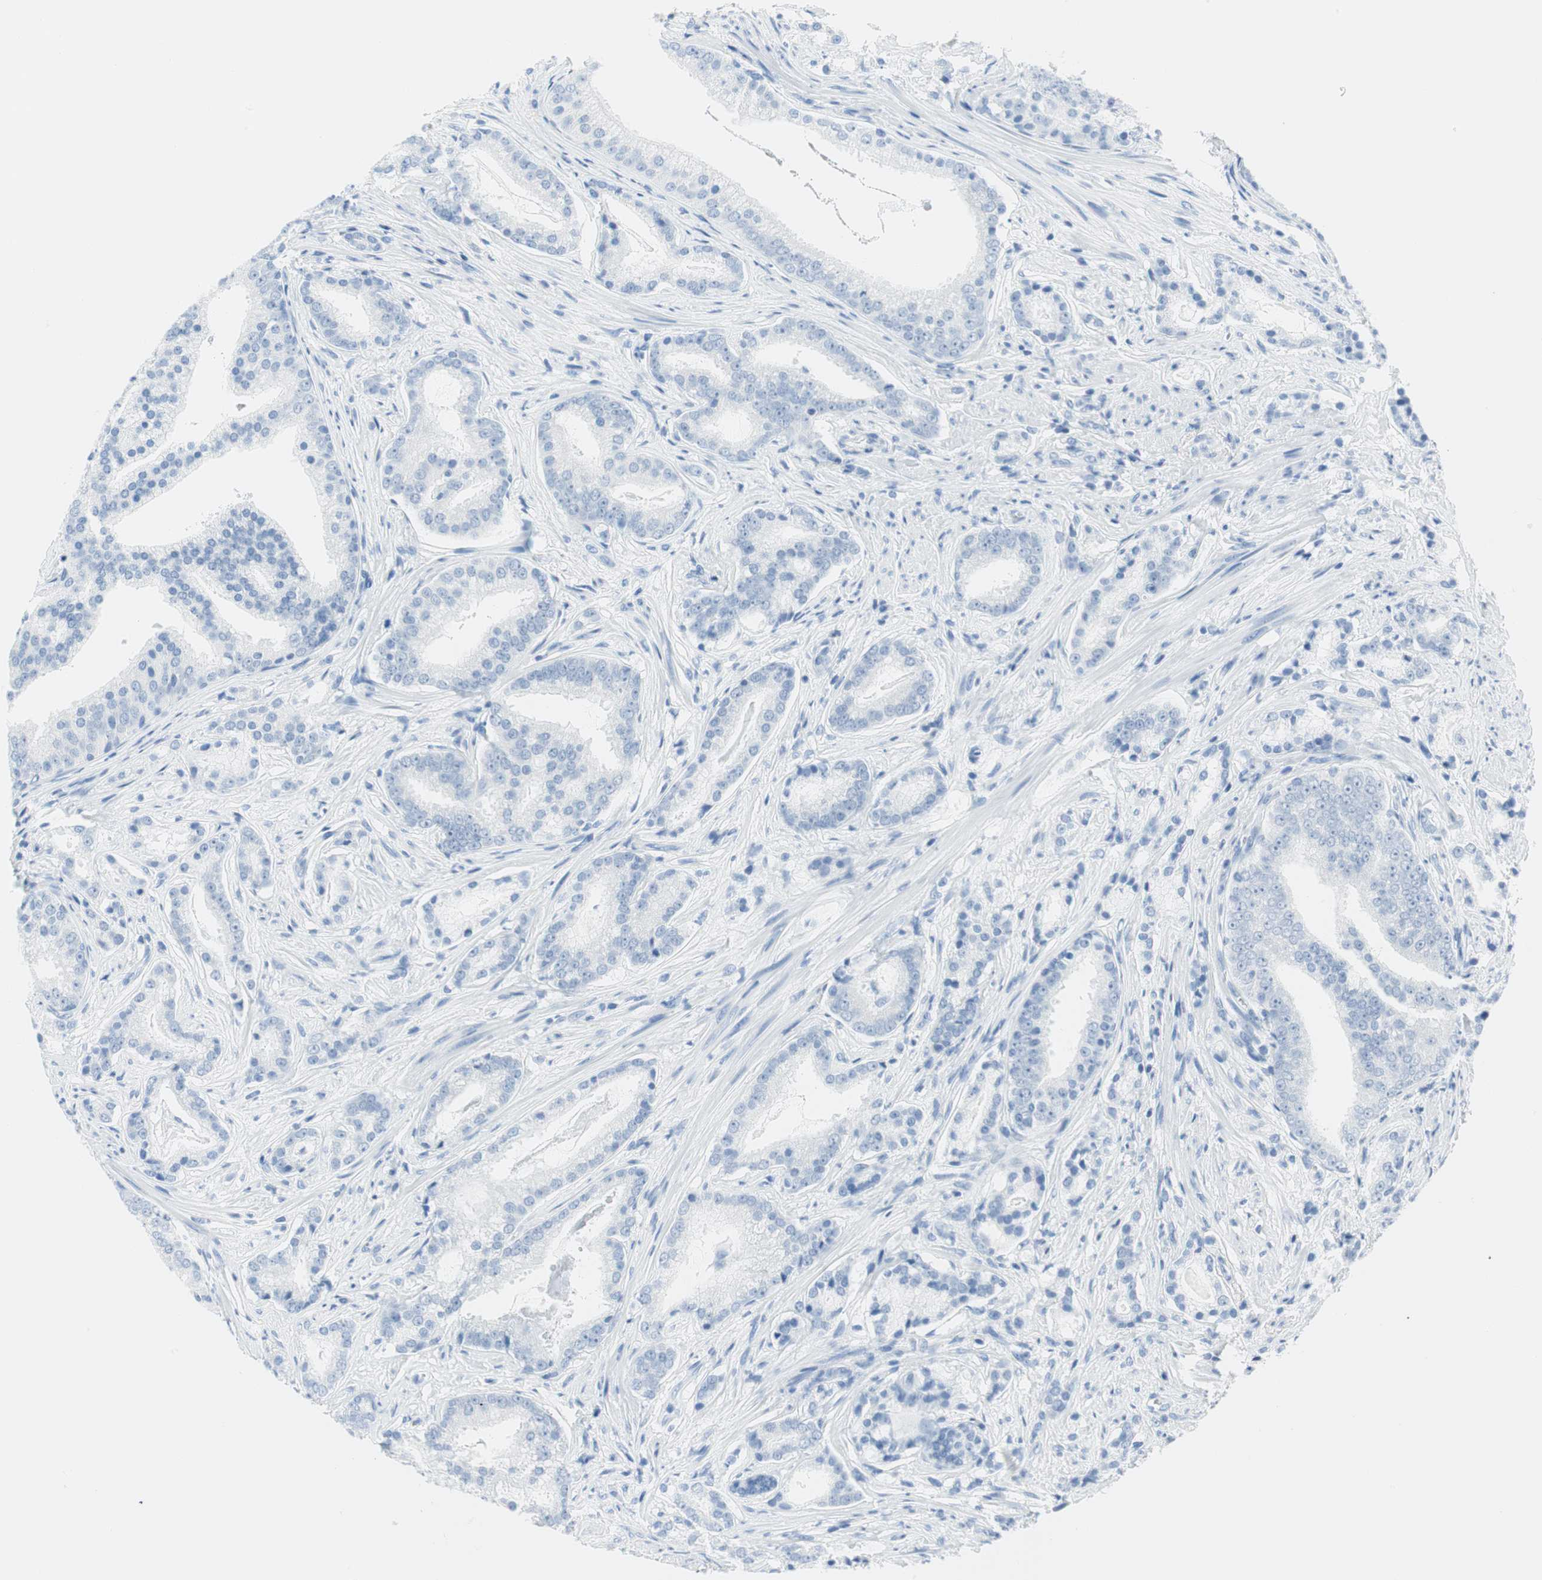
{"staining": {"intensity": "negative", "quantity": "none", "location": "none"}, "tissue": "prostate cancer", "cell_type": "Tumor cells", "image_type": "cancer", "snomed": [{"axis": "morphology", "description": "Adenocarcinoma, Low grade"}, {"axis": "topography", "description": "Prostate"}], "caption": "The histopathology image reveals no significant positivity in tumor cells of prostate cancer.", "gene": "NFATC2", "patient": {"sex": "male", "age": 58}}